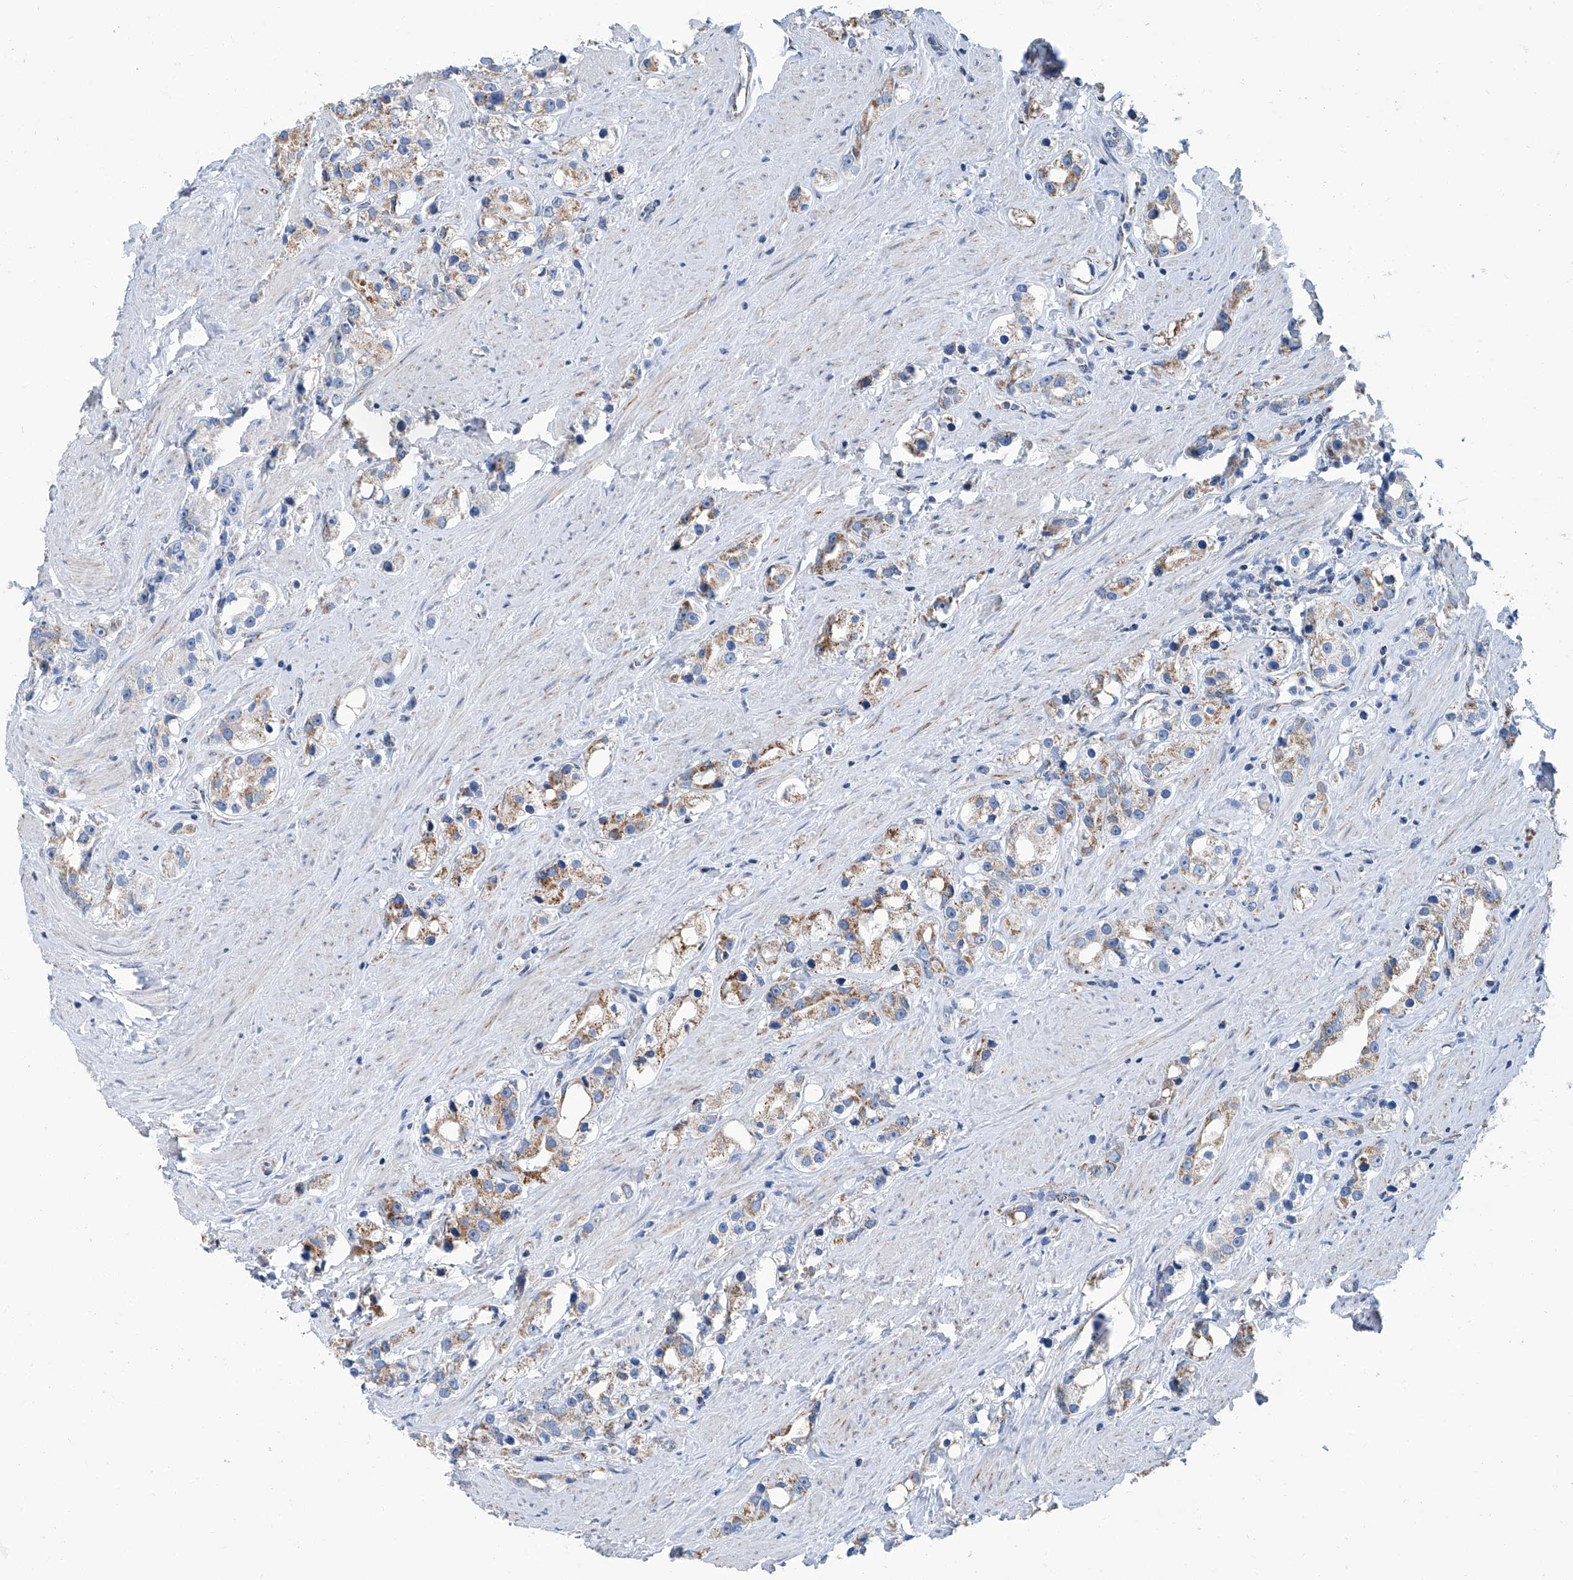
{"staining": {"intensity": "moderate", "quantity": ">75%", "location": "cytoplasmic/membranous"}, "tissue": "prostate cancer", "cell_type": "Tumor cells", "image_type": "cancer", "snomed": [{"axis": "morphology", "description": "Adenocarcinoma, NOS"}, {"axis": "topography", "description": "Prostate"}], "caption": "Prostate adenocarcinoma was stained to show a protein in brown. There is medium levels of moderate cytoplasmic/membranous staining in approximately >75% of tumor cells. (Brightfield microscopy of DAB IHC at high magnification).", "gene": "MT-ND1", "patient": {"sex": "male", "age": 79}}